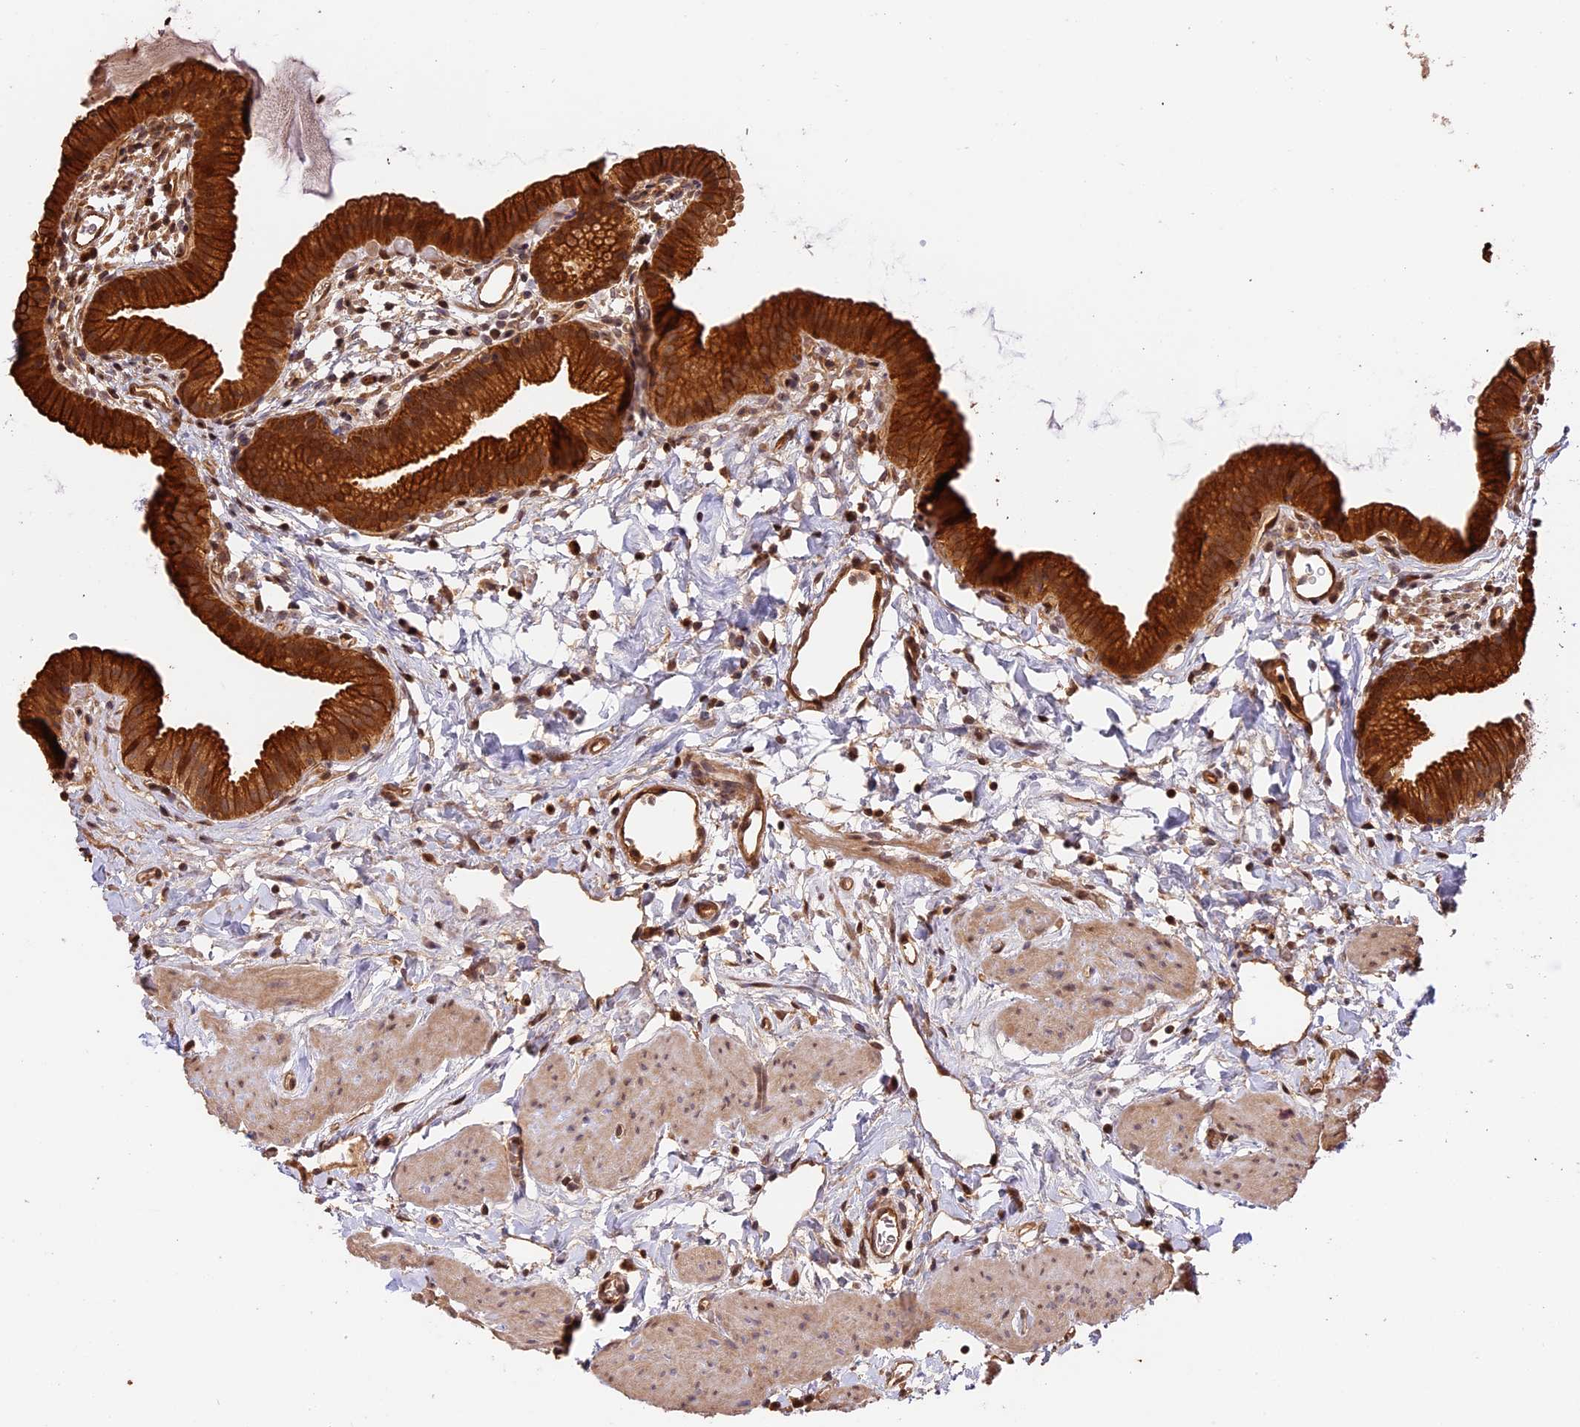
{"staining": {"intensity": "strong", "quantity": "25%-75%", "location": "cytoplasmic/membranous"}, "tissue": "gallbladder", "cell_type": "Glandular cells", "image_type": "normal", "snomed": [{"axis": "morphology", "description": "Normal tissue, NOS"}, {"axis": "topography", "description": "Gallbladder"}], "caption": "Protein staining reveals strong cytoplasmic/membranous expression in about 25%-75% of glandular cells in unremarkable gallbladder.", "gene": "PPP1R37", "patient": {"sex": "female", "age": 46}}